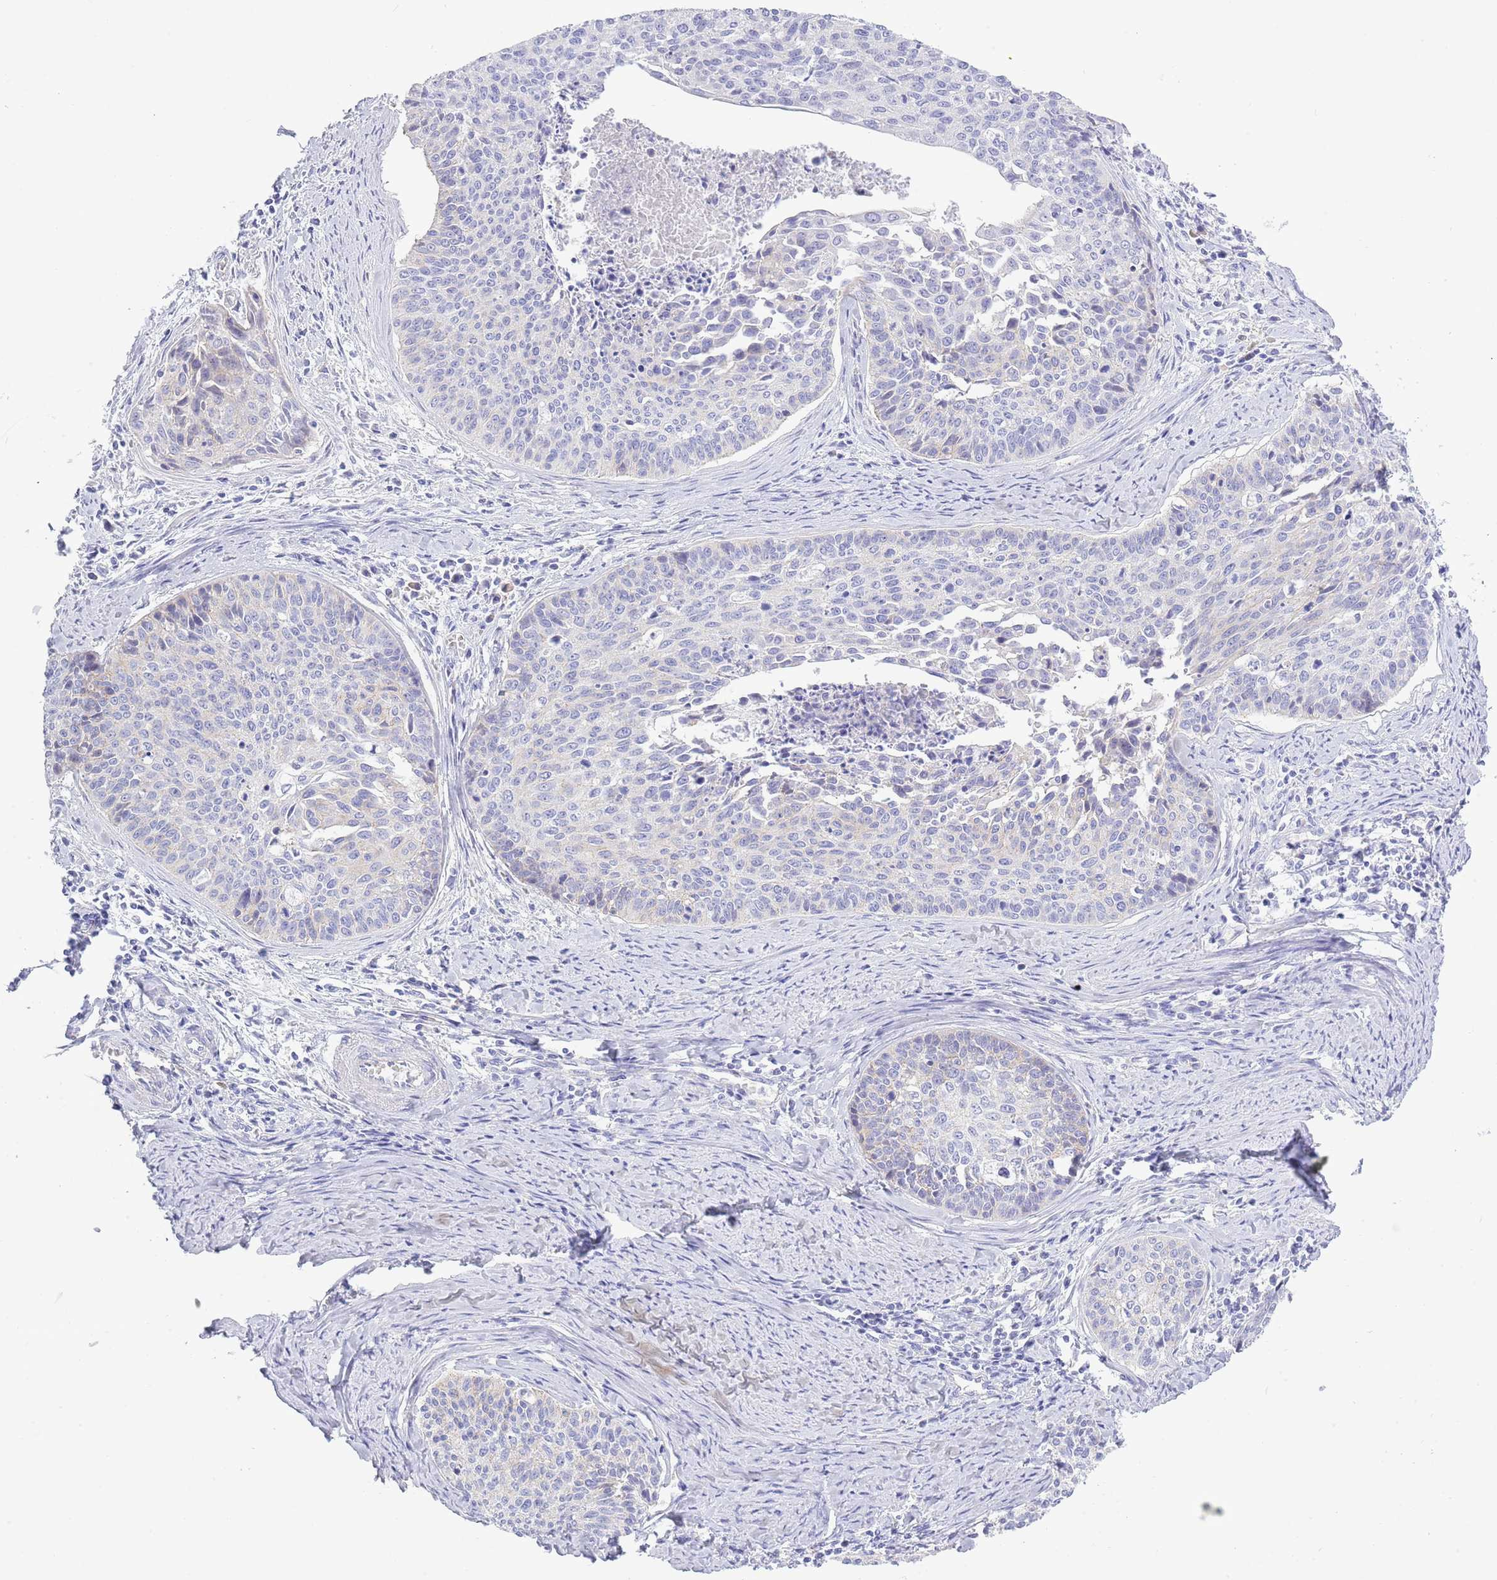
{"staining": {"intensity": "negative", "quantity": "none", "location": "none"}, "tissue": "cervical cancer", "cell_type": "Tumor cells", "image_type": "cancer", "snomed": [{"axis": "morphology", "description": "Squamous cell carcinoma, NOS"}, {"axis": "topography", "description": "Cervix"}], "caption": "The photomicrograph demonstrates no significant expression in tumor cells of cervical squamous cell carcinoma.", "gene": "ACR", "patient": {"sex": "female", "age": 55}}